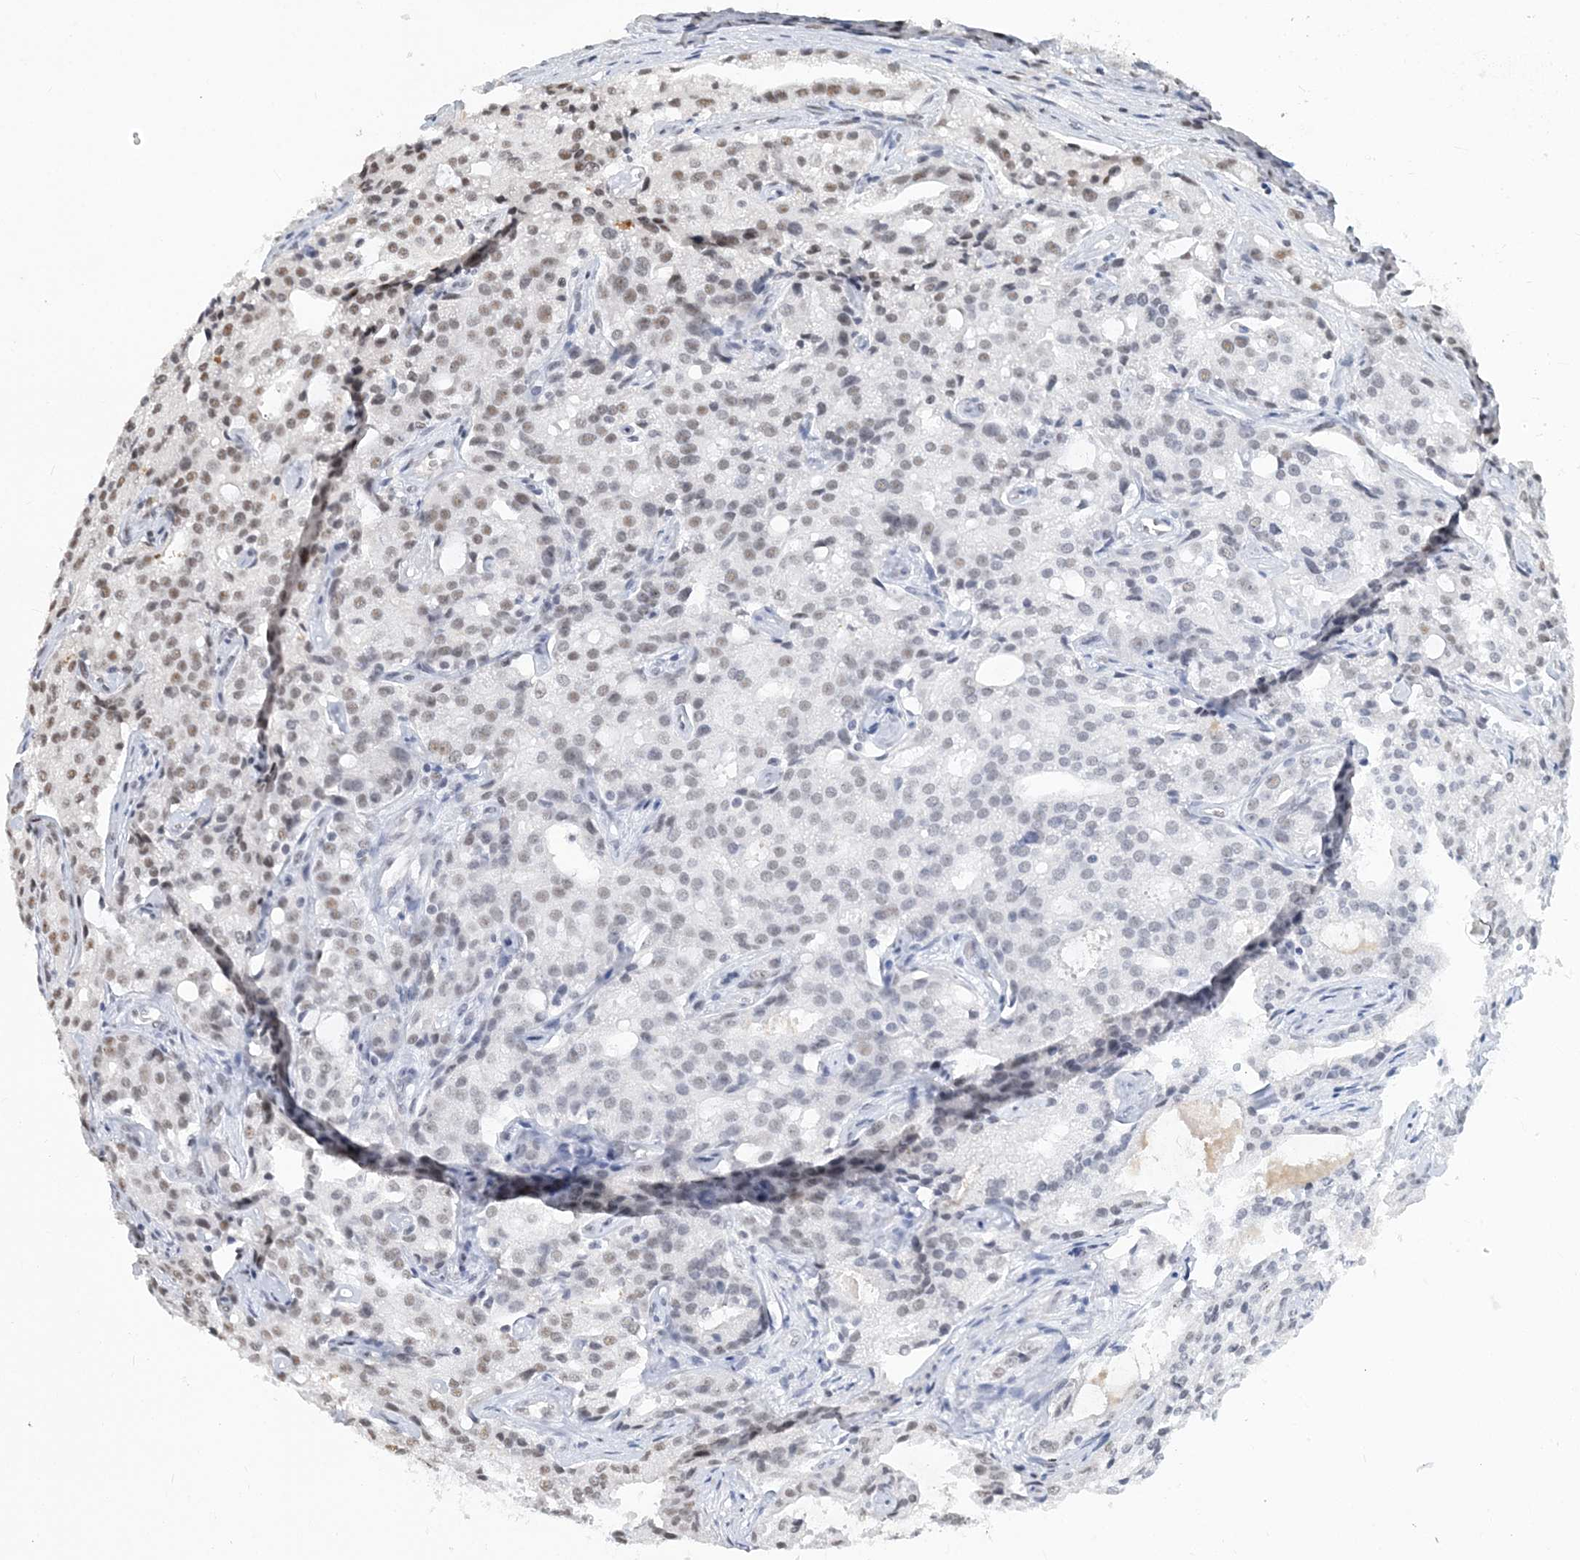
{"staining": {"intensity": "moderate", "quantity": "<25%", "location": "nuclear"}, "tissue": "prostate cancer", "cell_type": "Tumor cells", "image_type": "cancer", "snomed": [{"axis": "morphology", "description": "Adenocarcinoma, High grade"}, {"axis": "topography", "description": "Prostate"}], "caption": "Prostate adenocarcinoma (high-grade) stained for a protein (brown) displays moderate nuclear positive positivity in approximately <25% of tumor cells.", "gene": "PLRG1", "patient": {"sex": "male", "age": 72}}